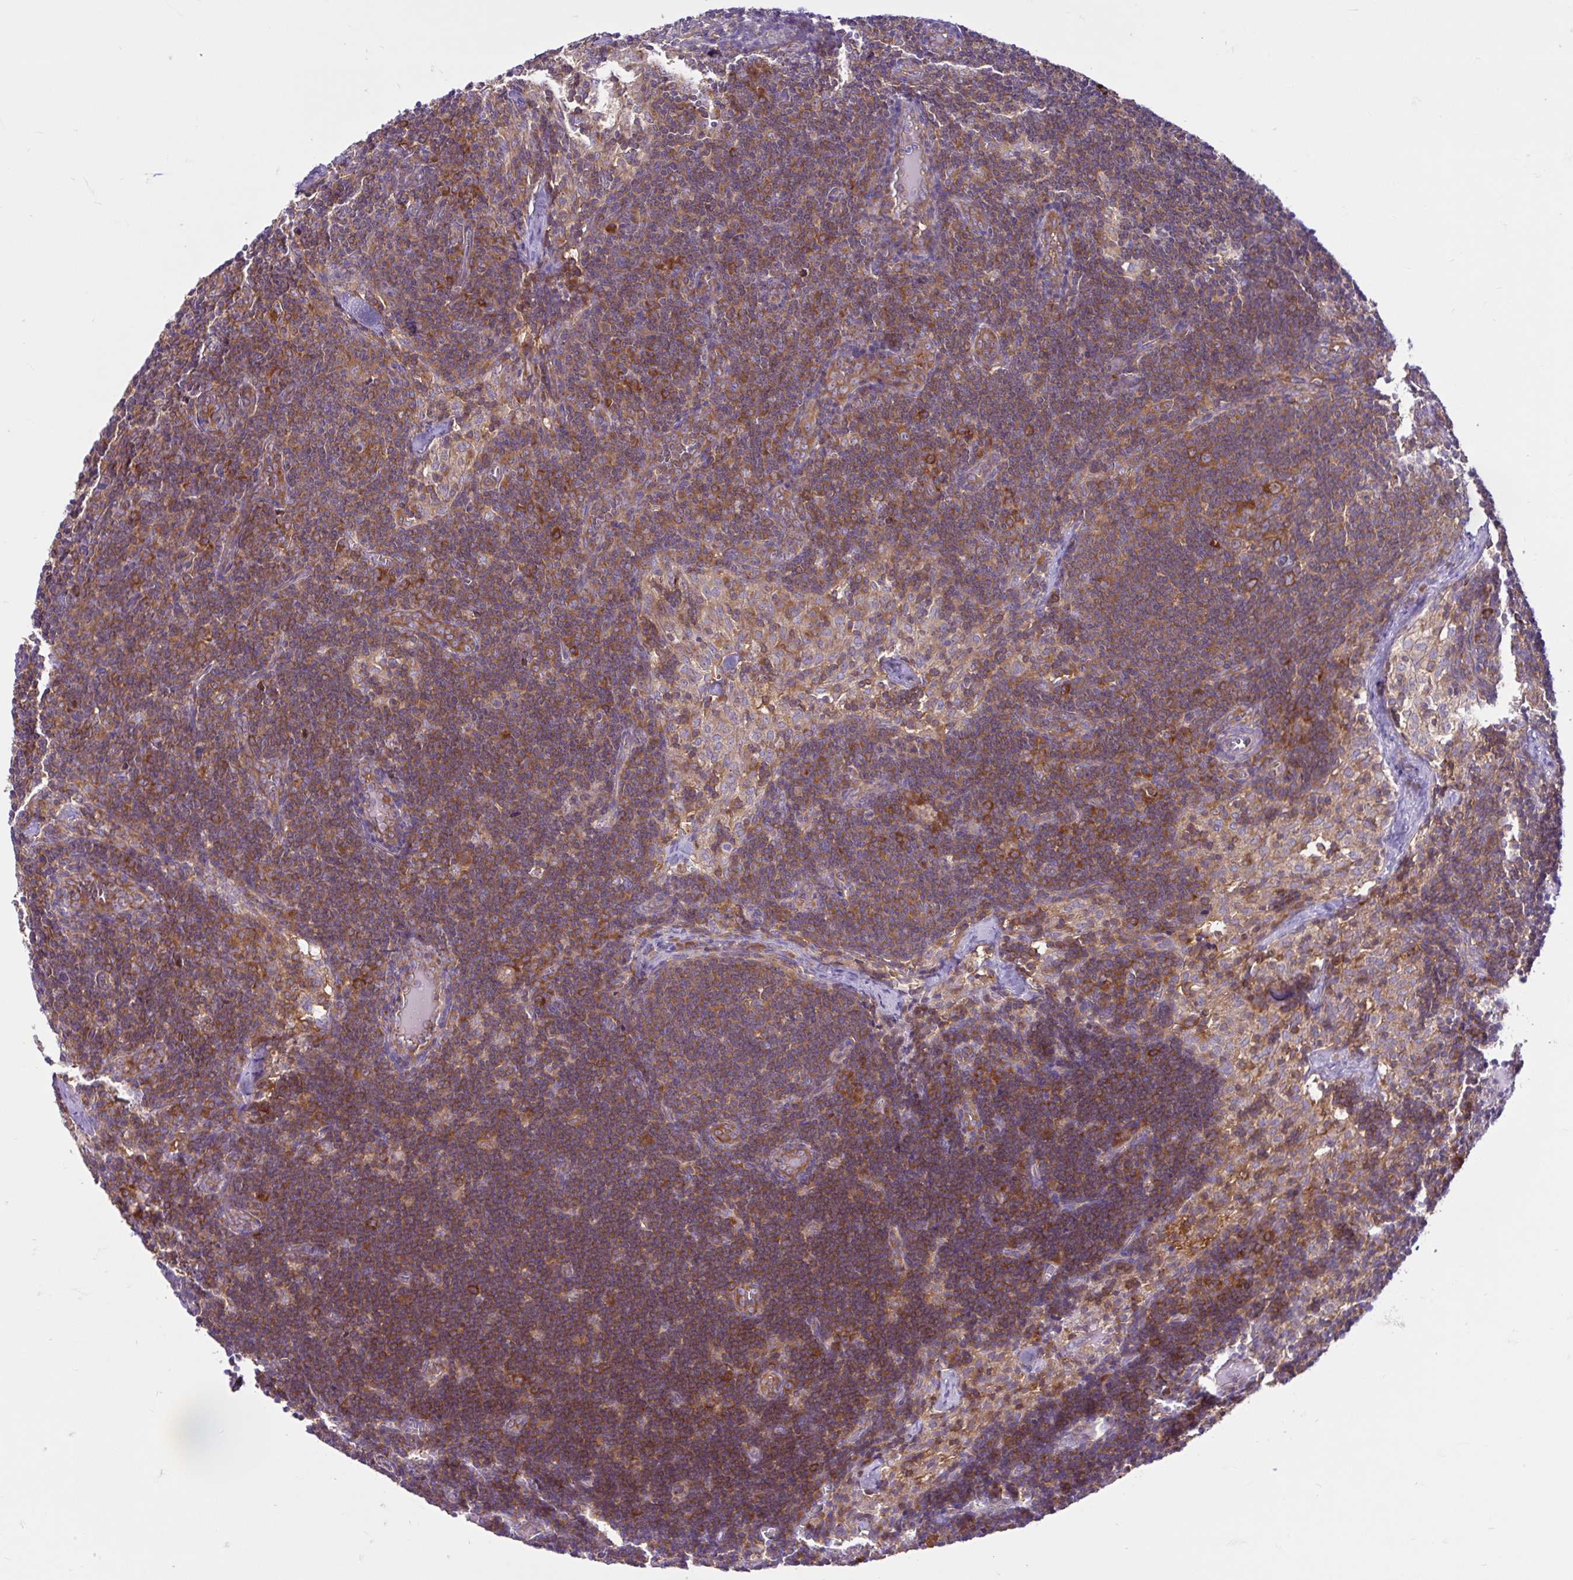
{"staining": {"intensity": "moderate", "quantity": ">75%", "location": "cytoplasmic/membranous"}, "tissue": "lymph node", "cell_type": "Non-germinal center cells", "image_type": "normal", "snomed": [{"axis": "morphology", "description": "Normal tissue, NOS"}, {"axis": "topography", "description": "Lymph node"}], "caption": "Normal lymph node exhibits moderate cytoplasmic/membranous expression in about >75% of non-germinal center cells (IHC, brightfield microscopy, high magnification)..", "gene": "LARS1", "patient": {"sex": "female", "age": 31}}